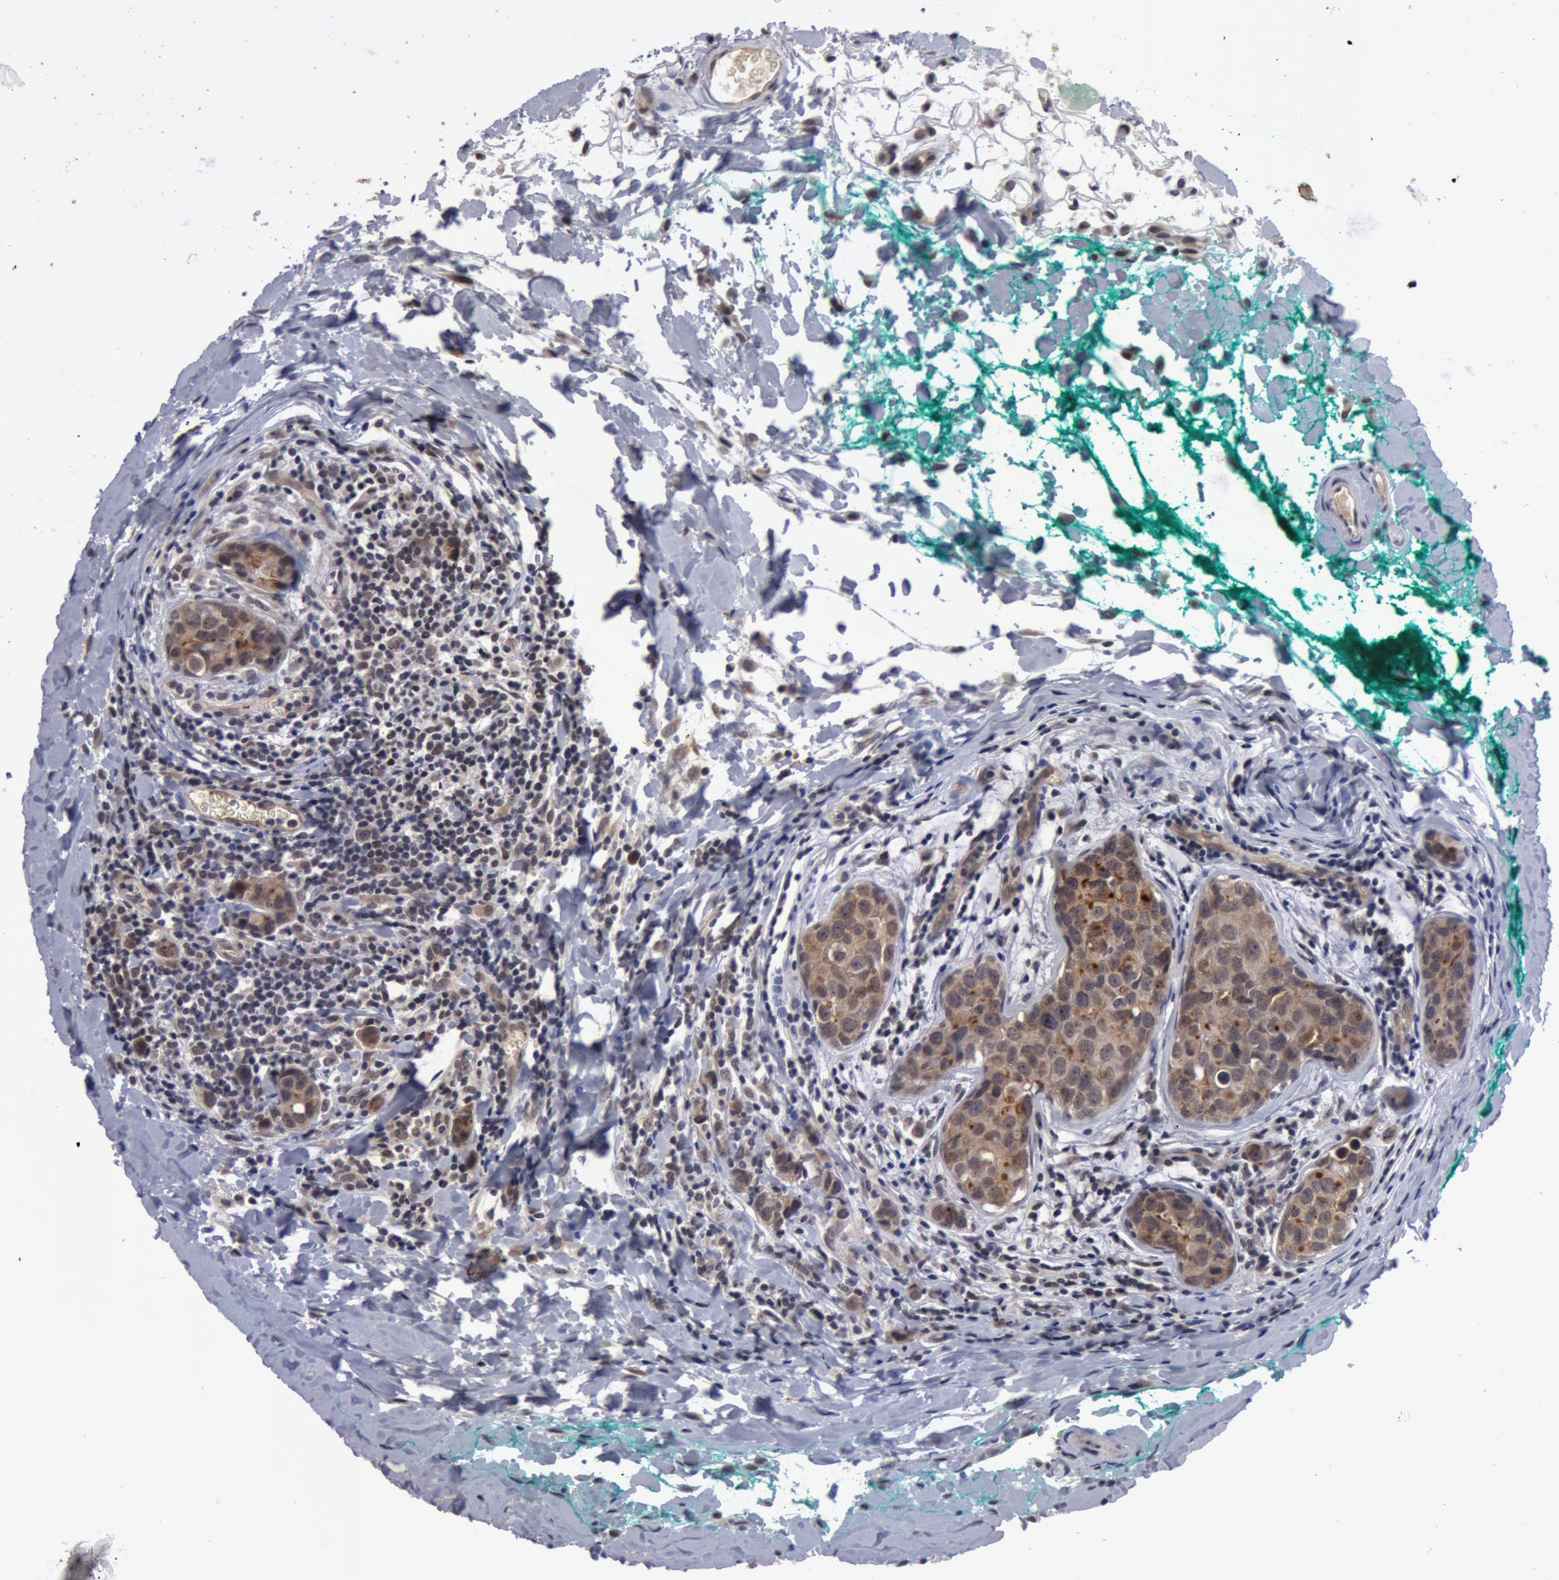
{"staining": {"intensity": "moderate", "quantity": "25%-75%", "location": "cytoplasmic/membranous"}, "tissue": "breast cancer", "cell_type": "Tumor cells", "image_type": "cancer", "snomed": [{"axis": "morphology", "description": "Duct carcinoma"}, {"axis": "topography", "description": "Breast"}], "caption": "Immunohistochemical staining of infiltrating ductal carcinoma (breast) exhibits medium levels of moderate cytoplasmic/membranous staining in about 25%-75% of tumor cells.", "gene": "SYTL4", "patient": {"sex": "female", "age": 24}}